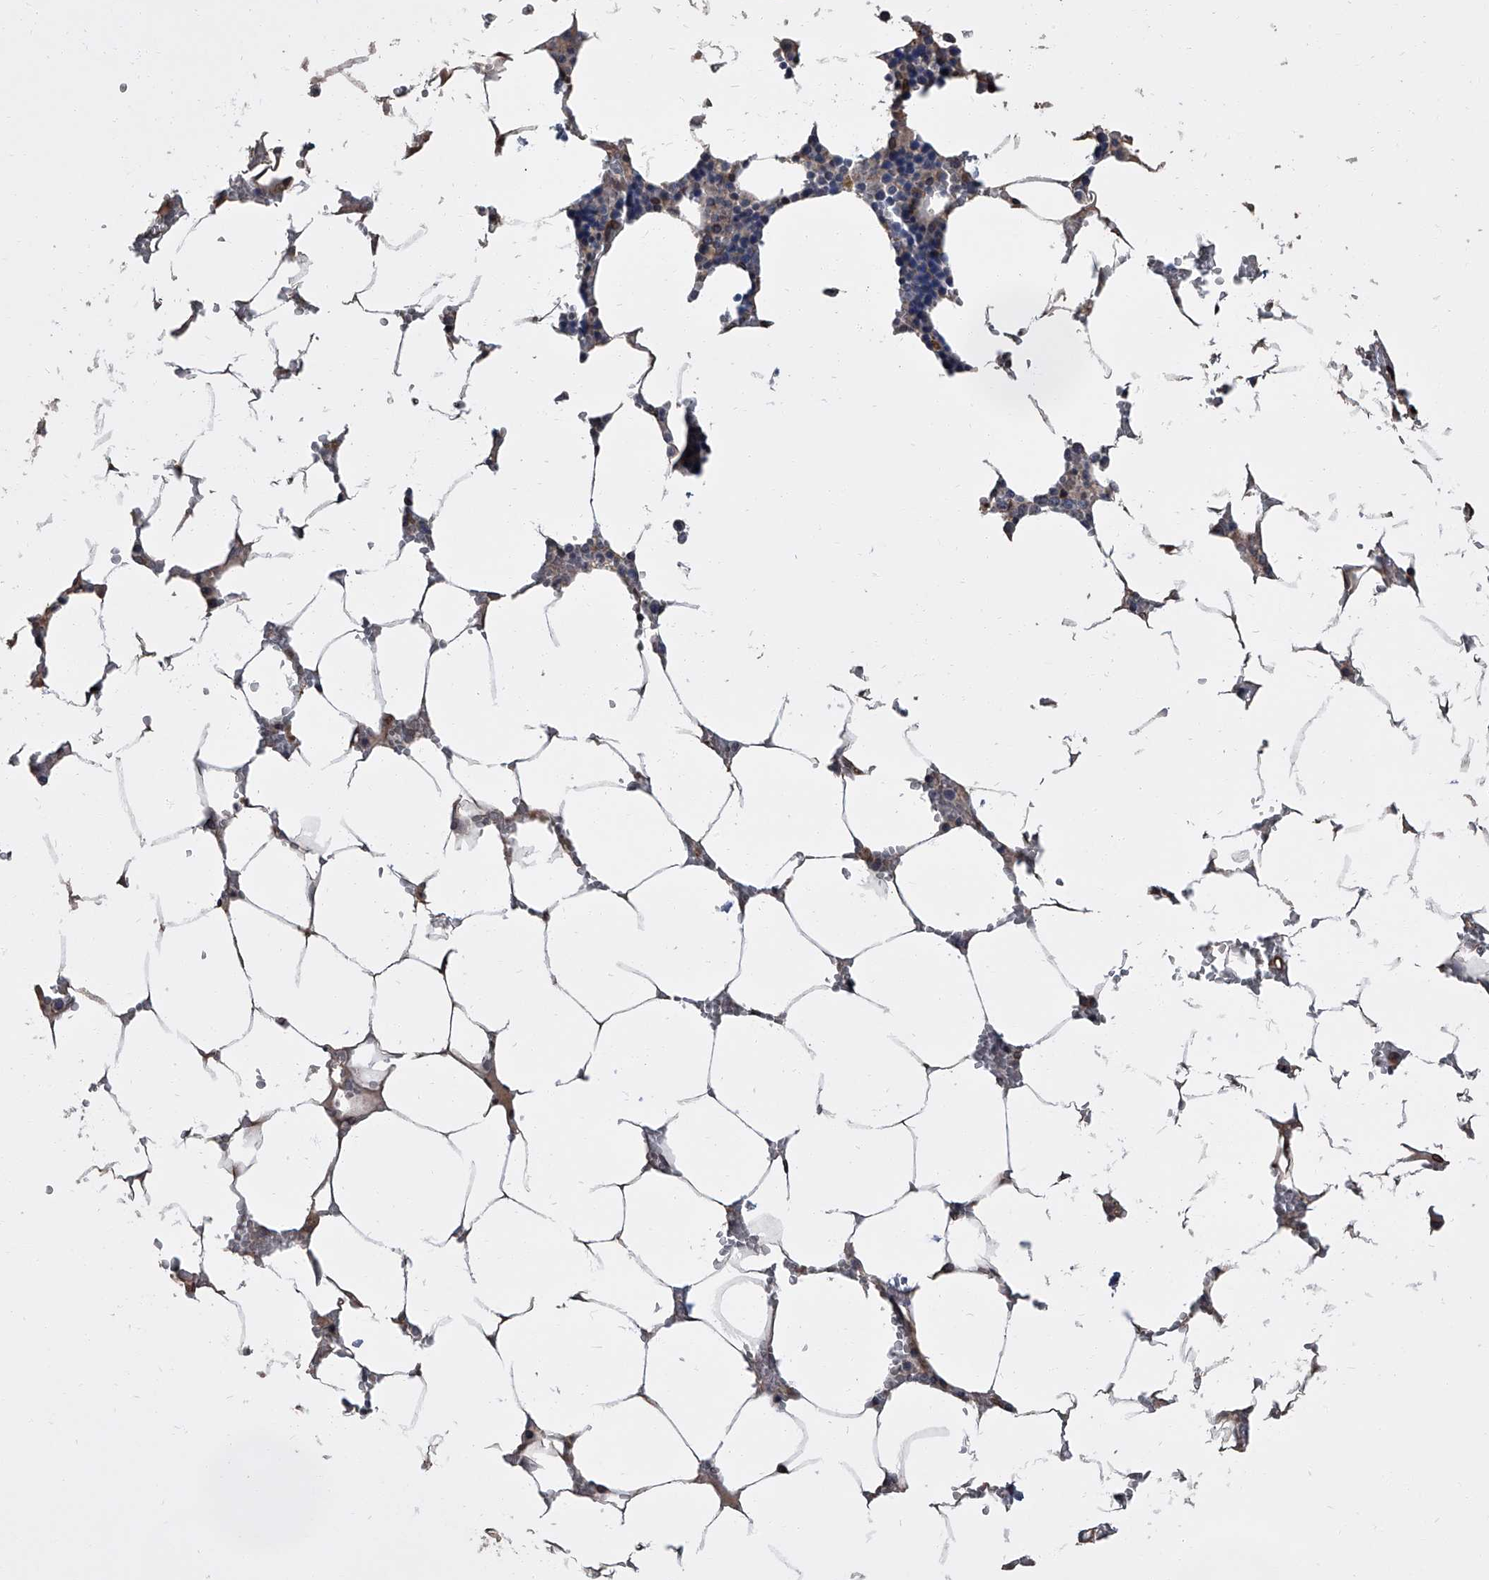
{"staining": {"intensity": "moderate", "quantity": "<25%", "location": "cytoplasmic/membranous,nuclear"}, "tissue": "bone marrow", "cell_type": "Hematopoietic cells", "image_type": "normal", "snomed": [{"axis": "morphology", "description": "Normal tissue, NOS"}, {"axis": "topography", "description": "Bone marrow"}], "caption": "This image displays normal bone marrow stained with IHC to label a protein in brown. The cytoplasmic/membranous,nuclear of hematopoietic cells show moderate positivity for the protein. Nuclei are counter-stained blue.", "gene": "LRRC8C", "patient": {"sex": "male", "age": 70}}